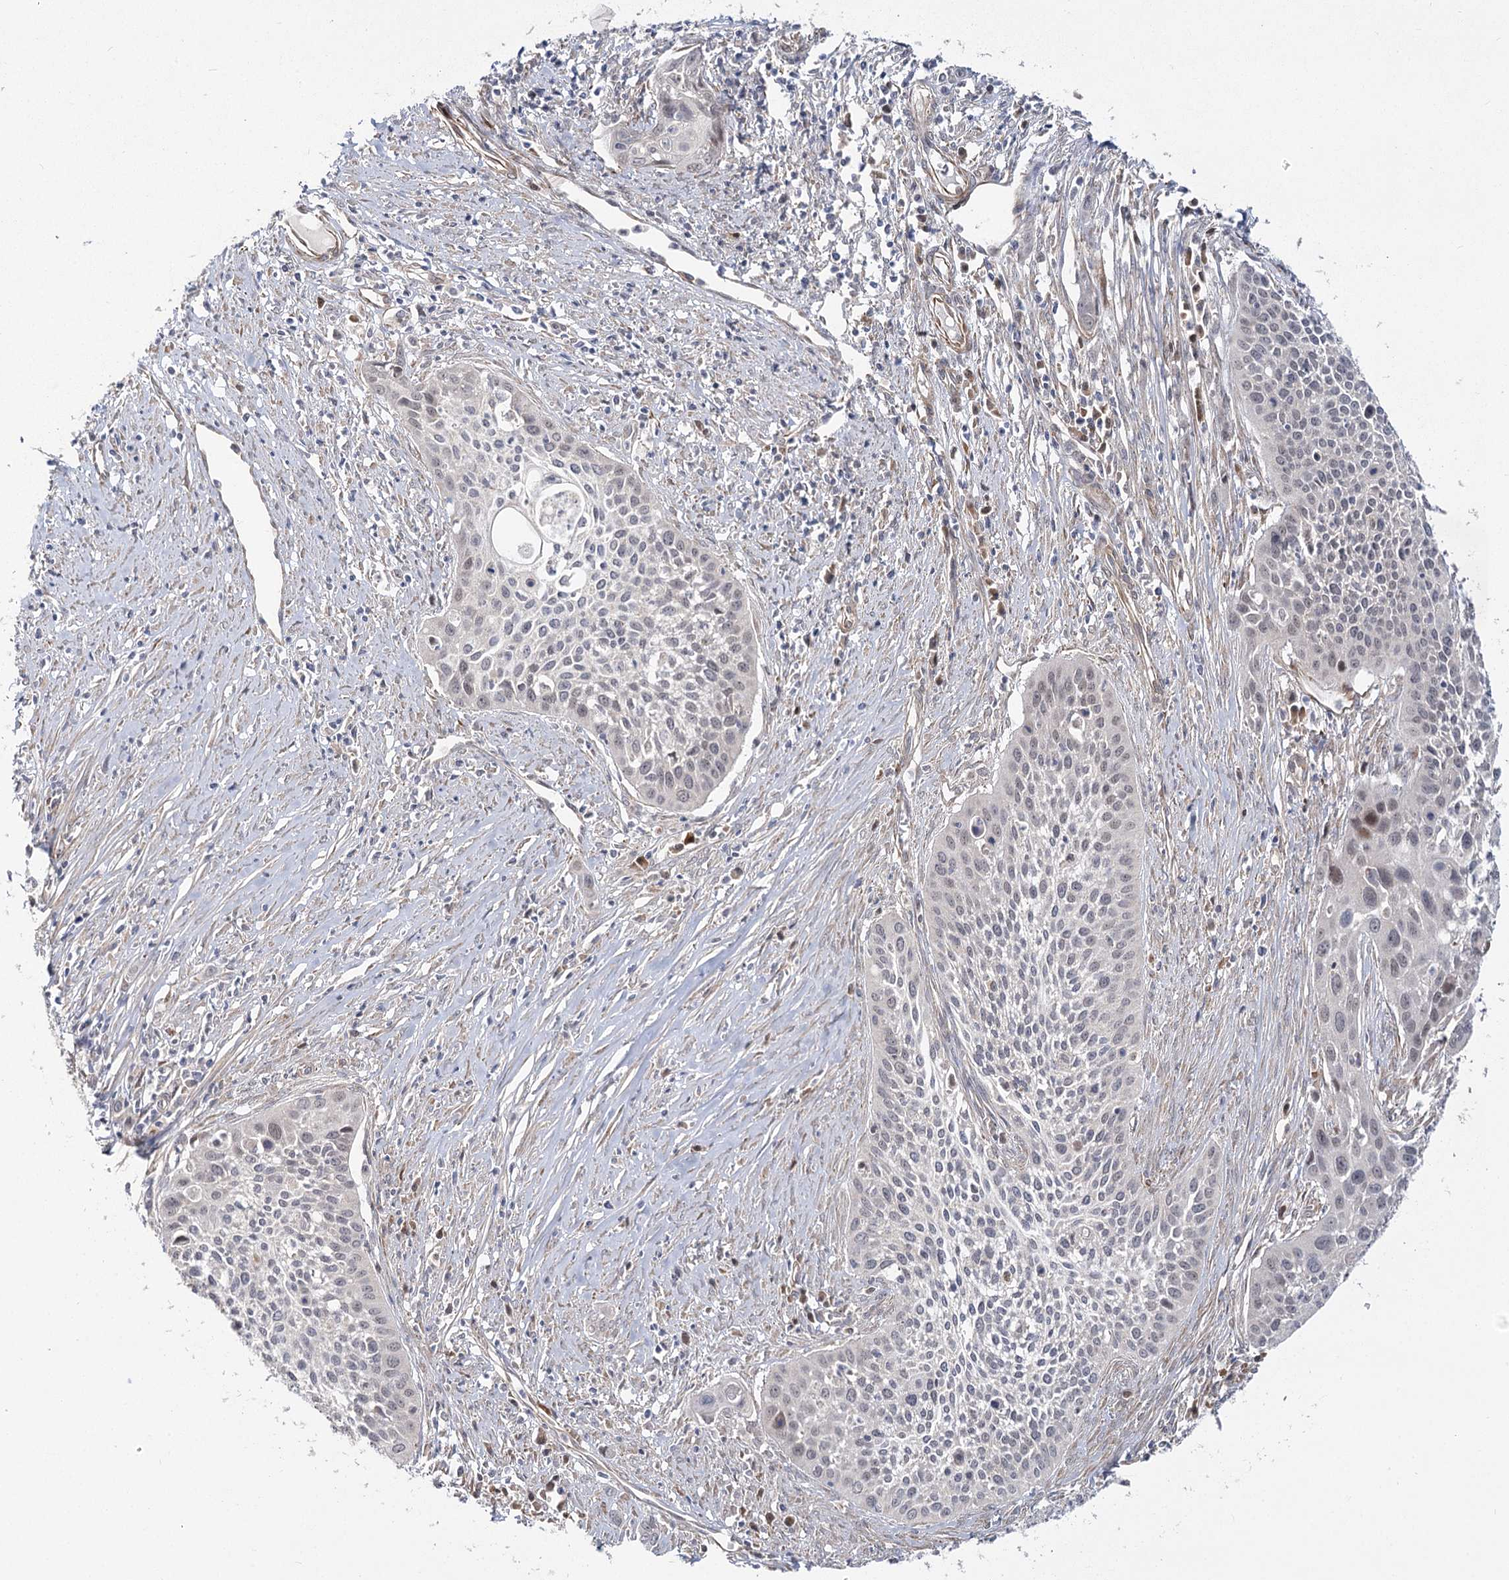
{"staining": {"intensity": "negative", "quantity": "none", "location": "none"}, "tissue": "cervical cancer", "cell_type": "Tumor cells", "image_type": "cancer", "snomed": [{"axis": "morphology", "description": "Squamous cell carcinoma, NOS"}, {"axis": "topography", "description": "Cervix"}], "caption": "Cervical squamous cell carcinoma stained for a protein using immunohistochemistry shows no expression tumor cells.", "gene": "TBC1D9B", "patient": {"sex": "female", "age": 34}}